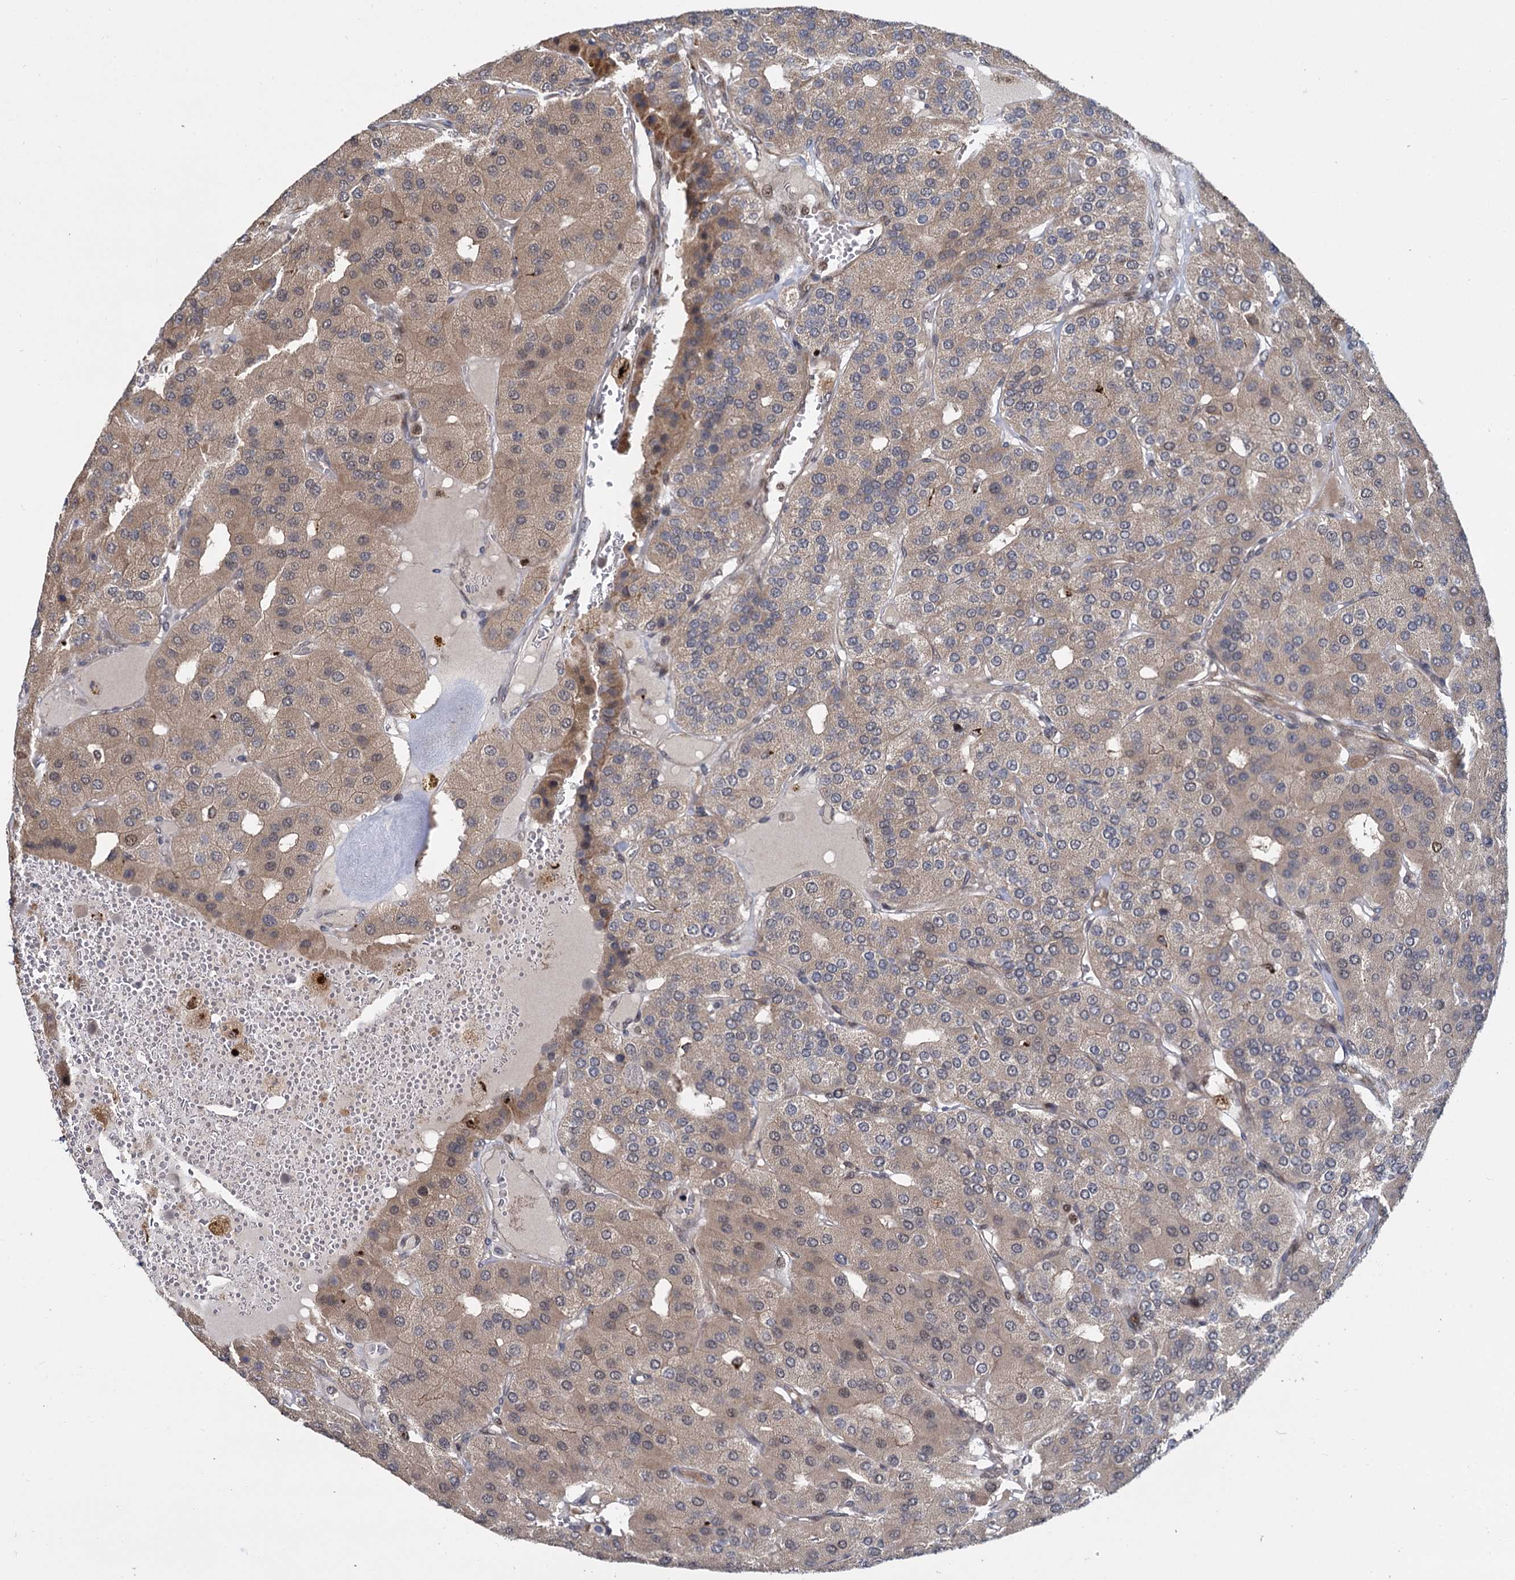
{"staining": {"intensity": "weak", "quantity": ">75%", "location": "cytoplasmic/membranous"}, "tissue": "parathyroid gland", "cell_type": "Glandular cells", "image_type": "normal", "snomed": [{"axis": "morphology", "description": "Normal tissue, NOS"}, {"axis": "morphology", "description": "Adenoma, NOS"}, {"axis": "topography", "description": "Parathyroid gland"}], "caption": "A brown stain labels weak cytoplasmic/membranous staining of a protein in glandular cells of unremarkable human parathyroid gland.", "gene": "GAL3ST4", "patient": {"sex": "female", "age": 86}}